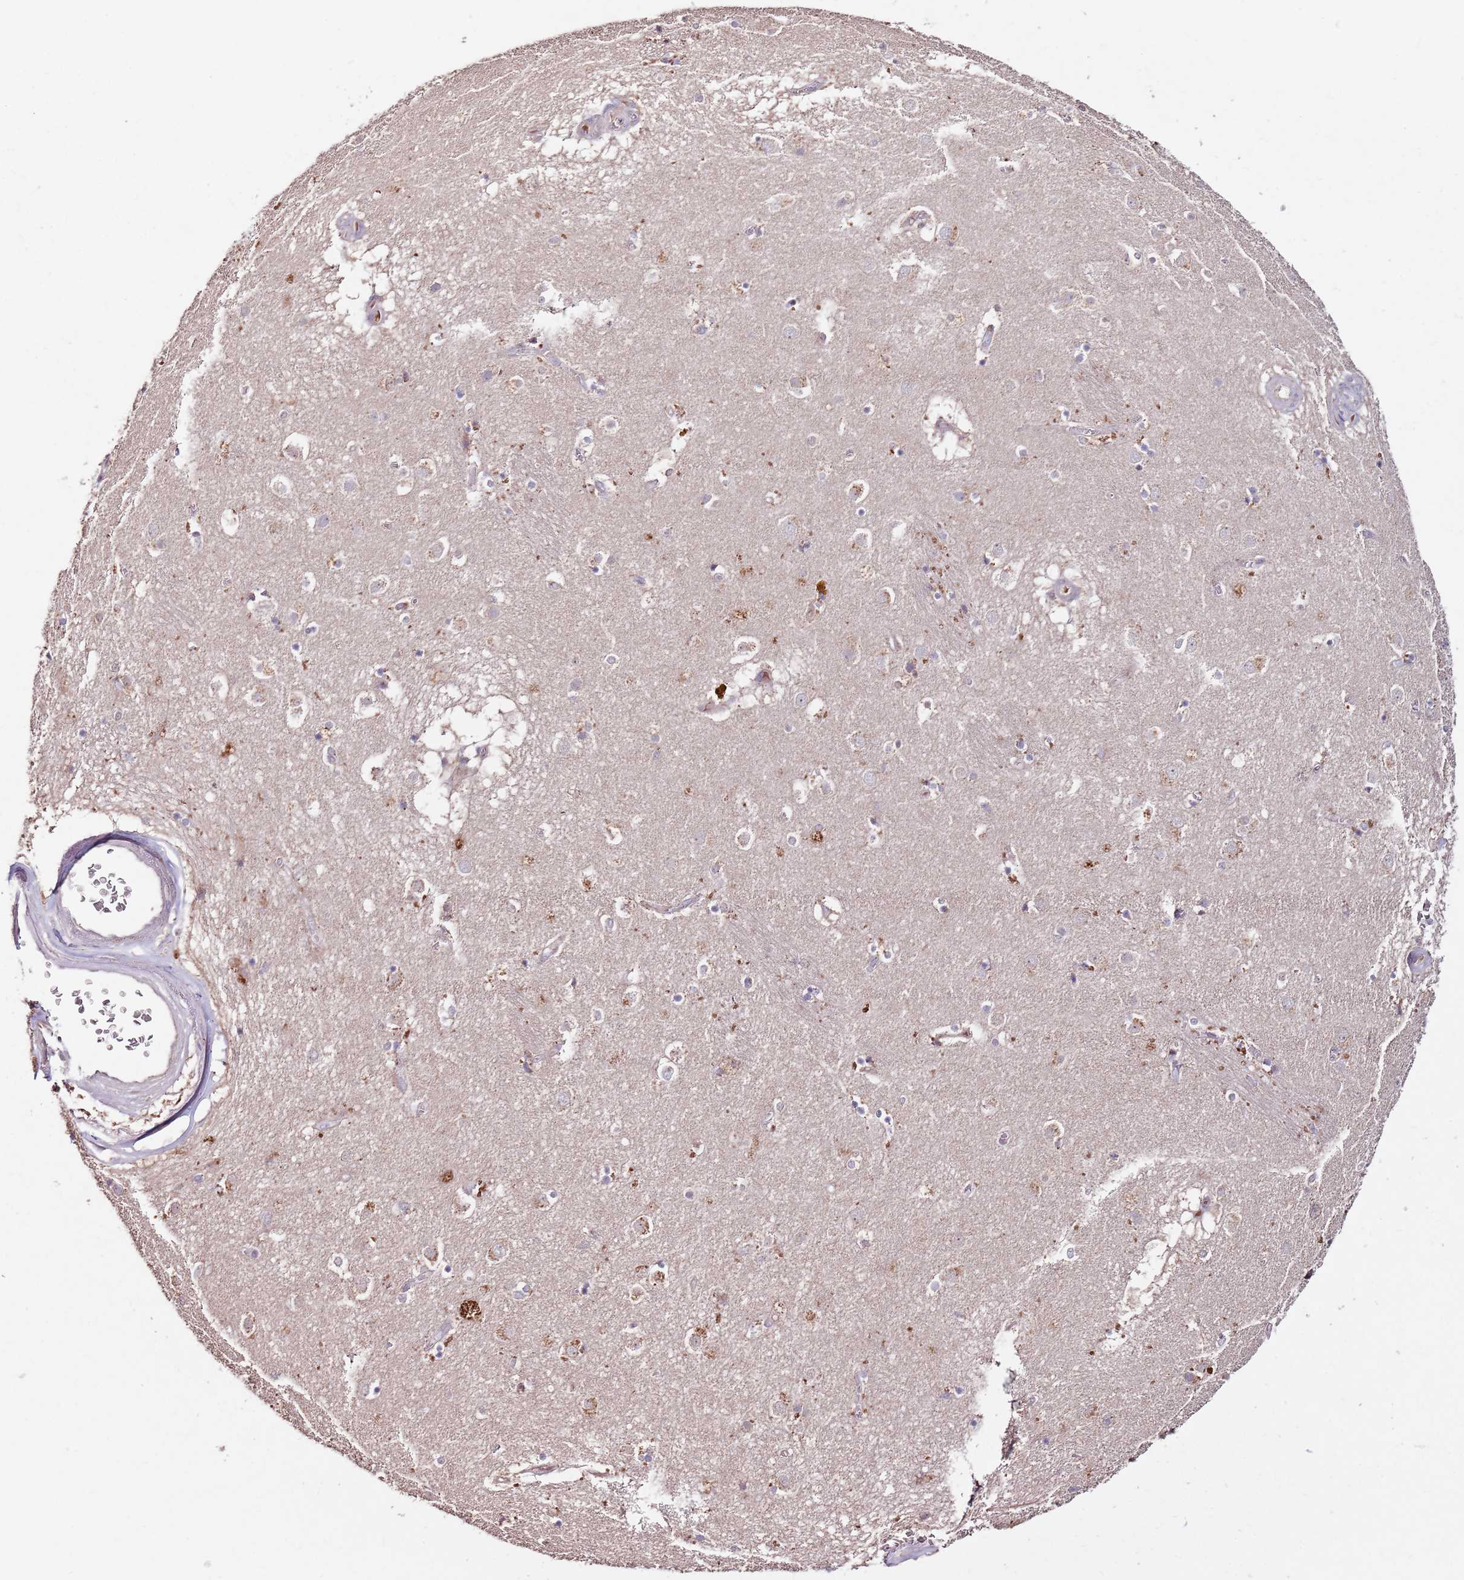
{"staining": {"intensity": "negative", "quantity": "none", "location": "none"}, "tissue": "caudate", "cell_type": "Glial cells", "image_type": "normal", "snomed": [{"axis": "morphology", "description": "Normal tissue, NOS"}, {"axis": "topography", "description": "Lateral ventricle wall"}], "caption": "Glial cells are negative for brown protein staining in benign caudate. The staining is performed using DAB brown chromogen with nuclei counter-stained in using hematoxylin.", "gene": "NRDE2", "patient": {"sex": "male", "age": 70}}